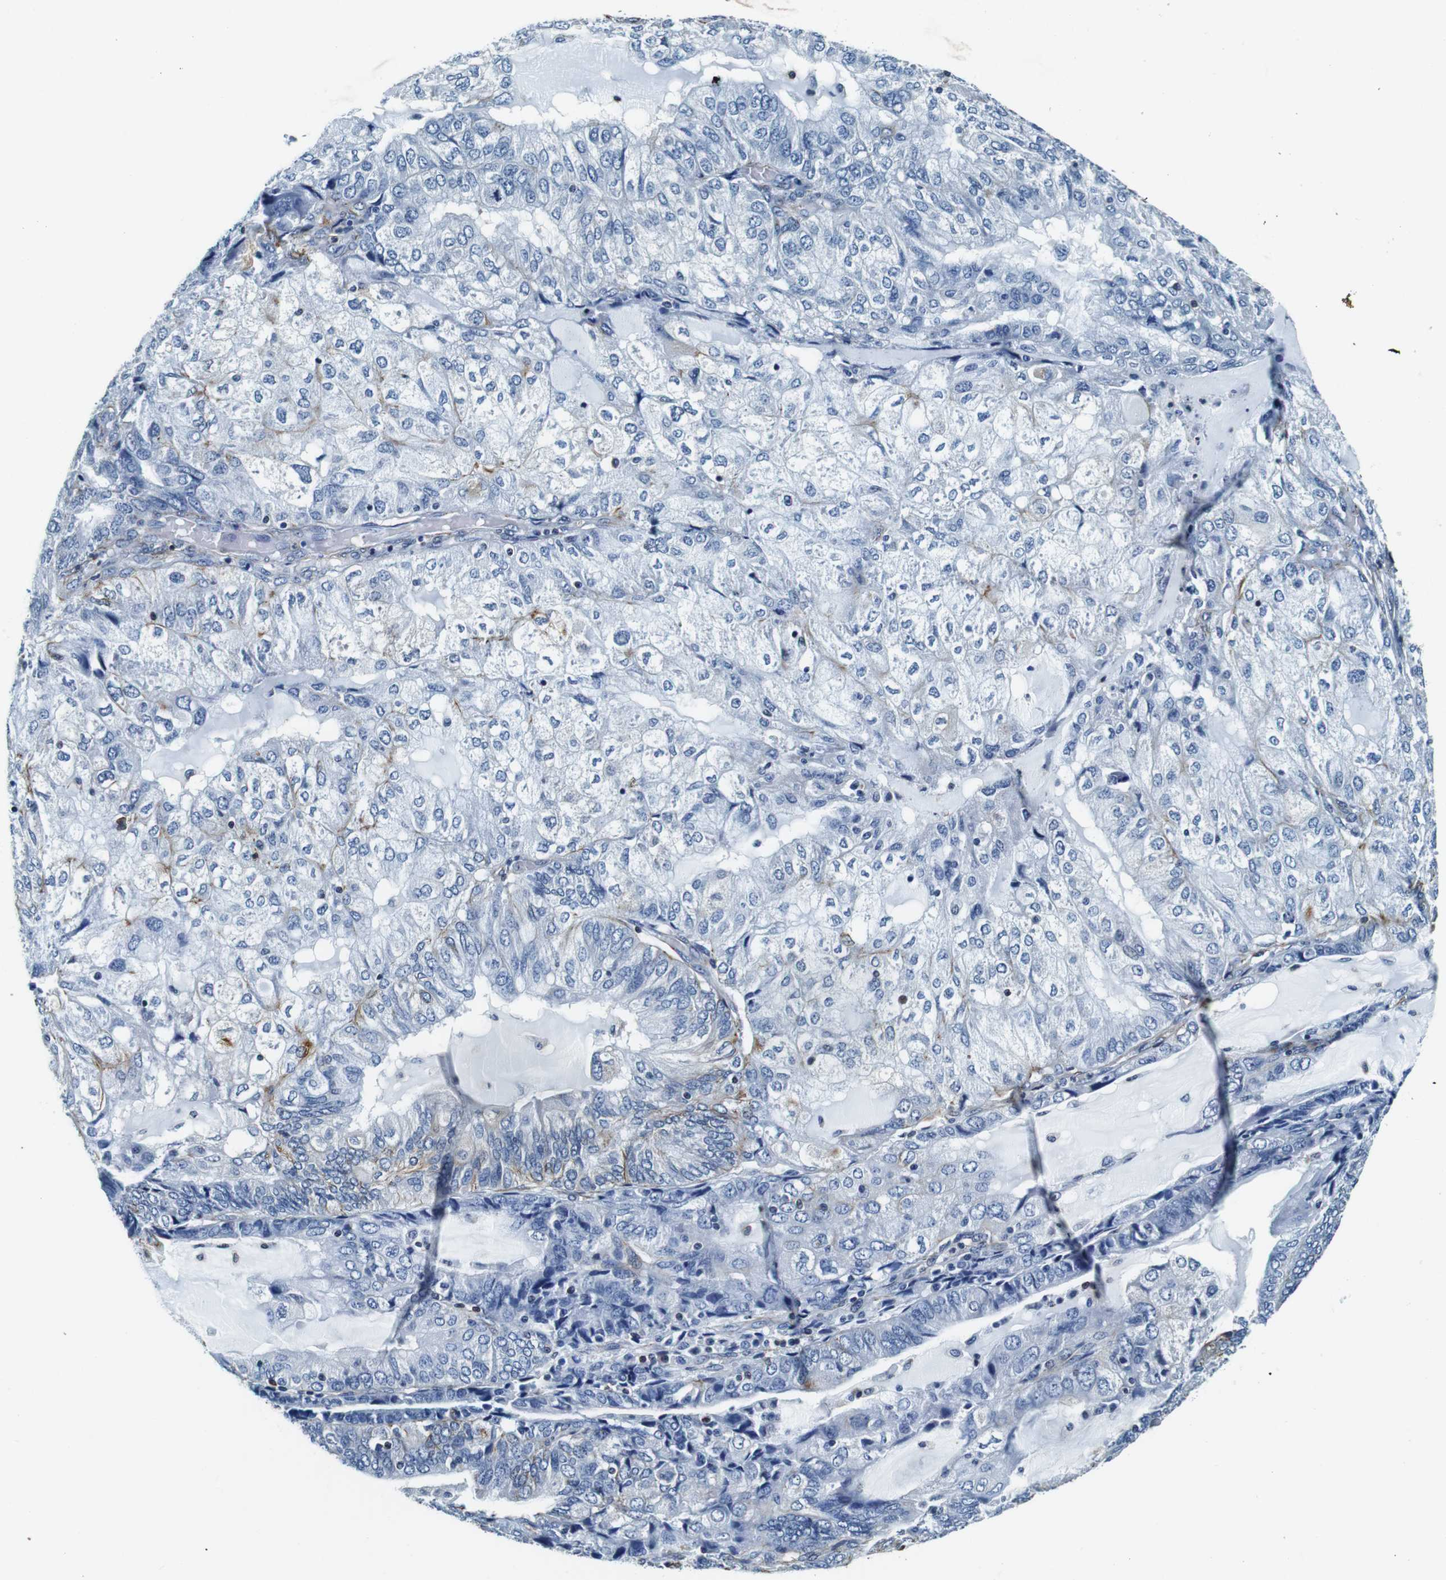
{"staining": {"intensity": "negative", "quantity": "none", "location": "none"}, "tissue": "endometrial cancer", "cell_type": "Tumor cells", "image_type": "cancer", "snomed": [{"axis": "morphology", "description": "Adenocarcinoma, NOS"}, {"axis": "topography", "description": "Endometrium"}], "caption": "This image is of adenocarcinoma (endometrial) stained with immunohistochemistry (IHC) to label a protein in brown with the nuclei are counter-stained blue. There is no positivity in tumor cells.", "gene": "GJE1", "patient": {"sex": "female", "age": 81}}